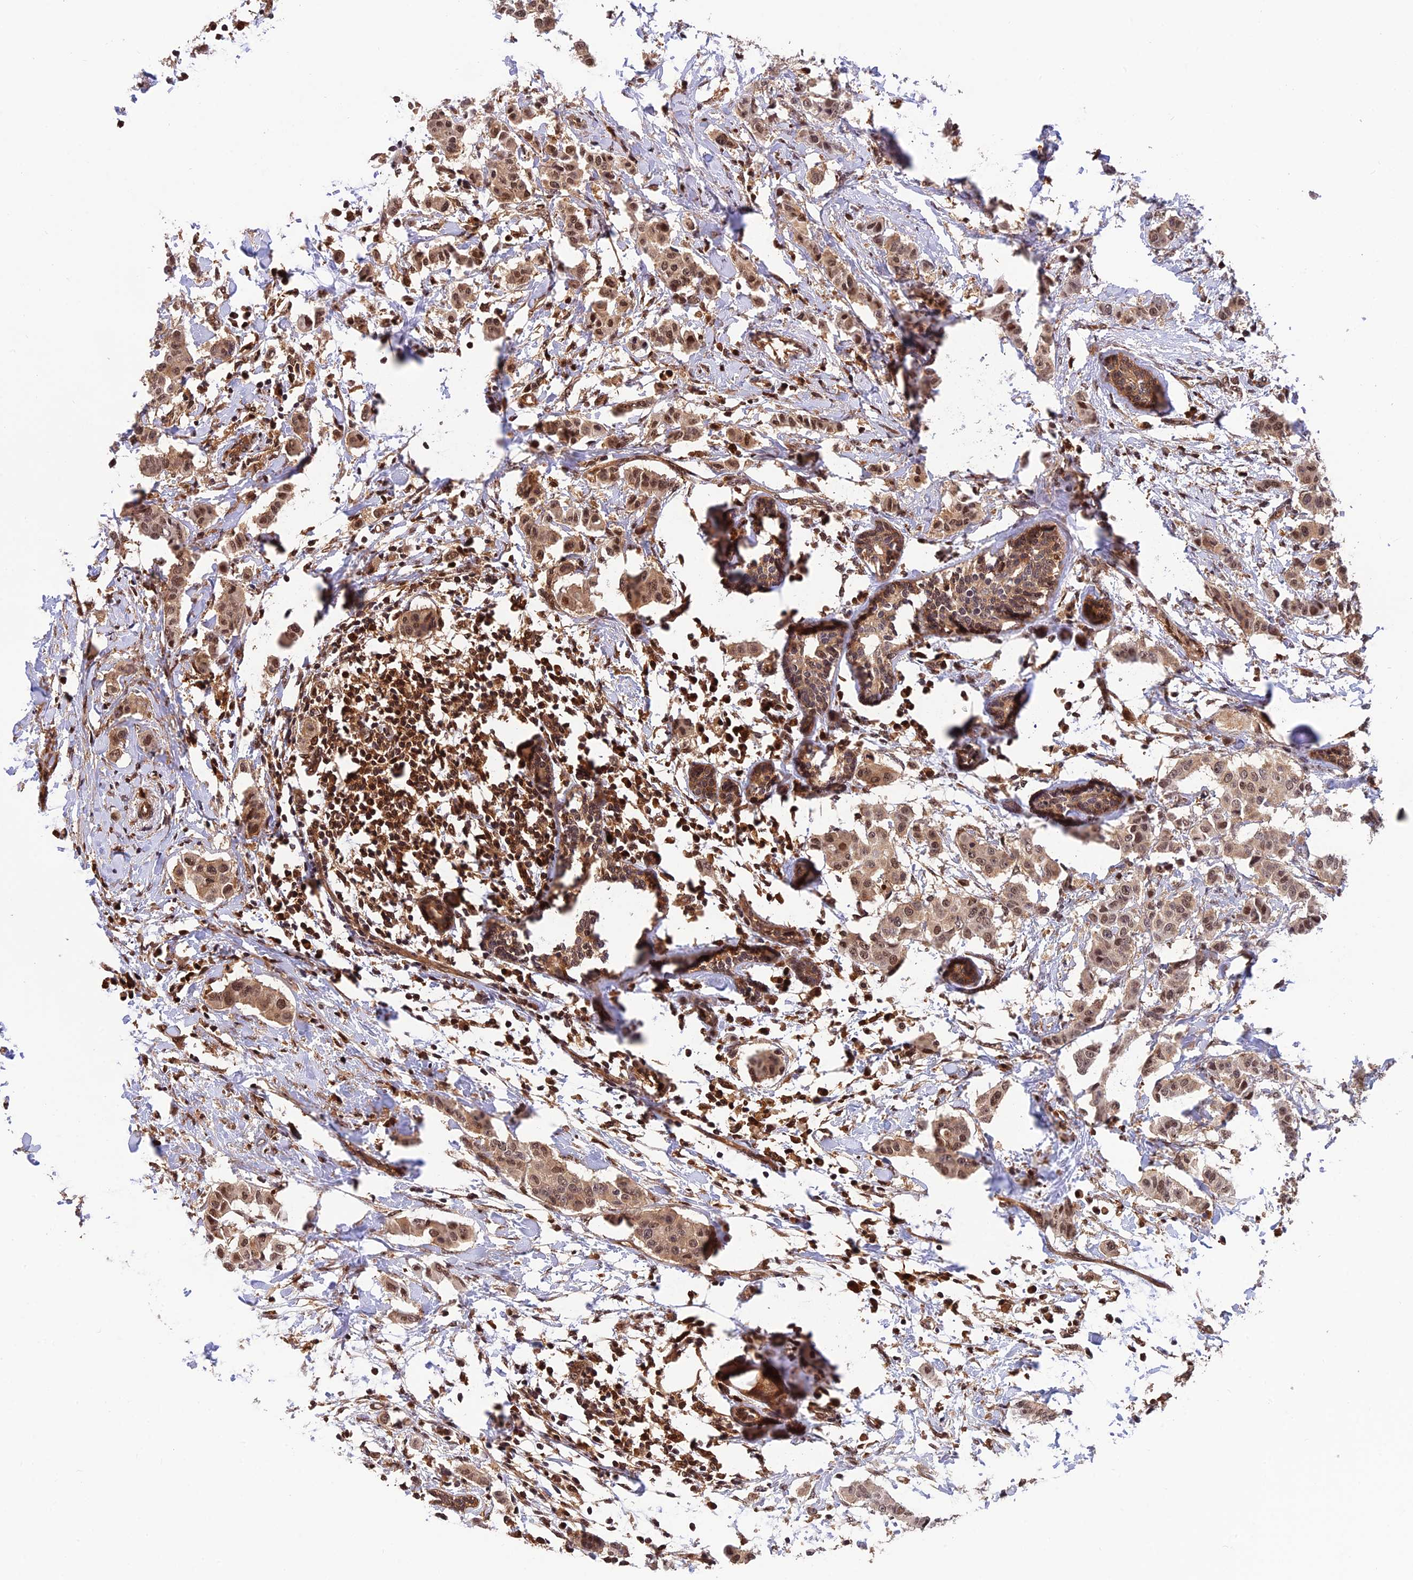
{"staining": {"intensity": "moderate", "quantity": ">75%", "location": "cytoplasmic/membranous,nuclear"}, "tissue": "breast cancer", "cell_type": "Tumor cells", "image_type": "cancer", "snomed": [{"axis": "morphology", "description": "Duct carcinoma"}, {"axis": "topography", "description": "Breast"}], "caption": "The immunohistochemical stain shows moderate cytoplasmic/membranous and nuclear positivity in tumor cells of breast cancer (infiltrating ductal carcinoma) tissue. The staining was performed using DAB (3,3'-diaminobenzidine) to visualize the protein expression in brown, while the nuclei were stained in blue with hematoxylin (Magnification: 20x).", "gene": "PSMB3", "patient": {"sex": "female", "age": 40}}